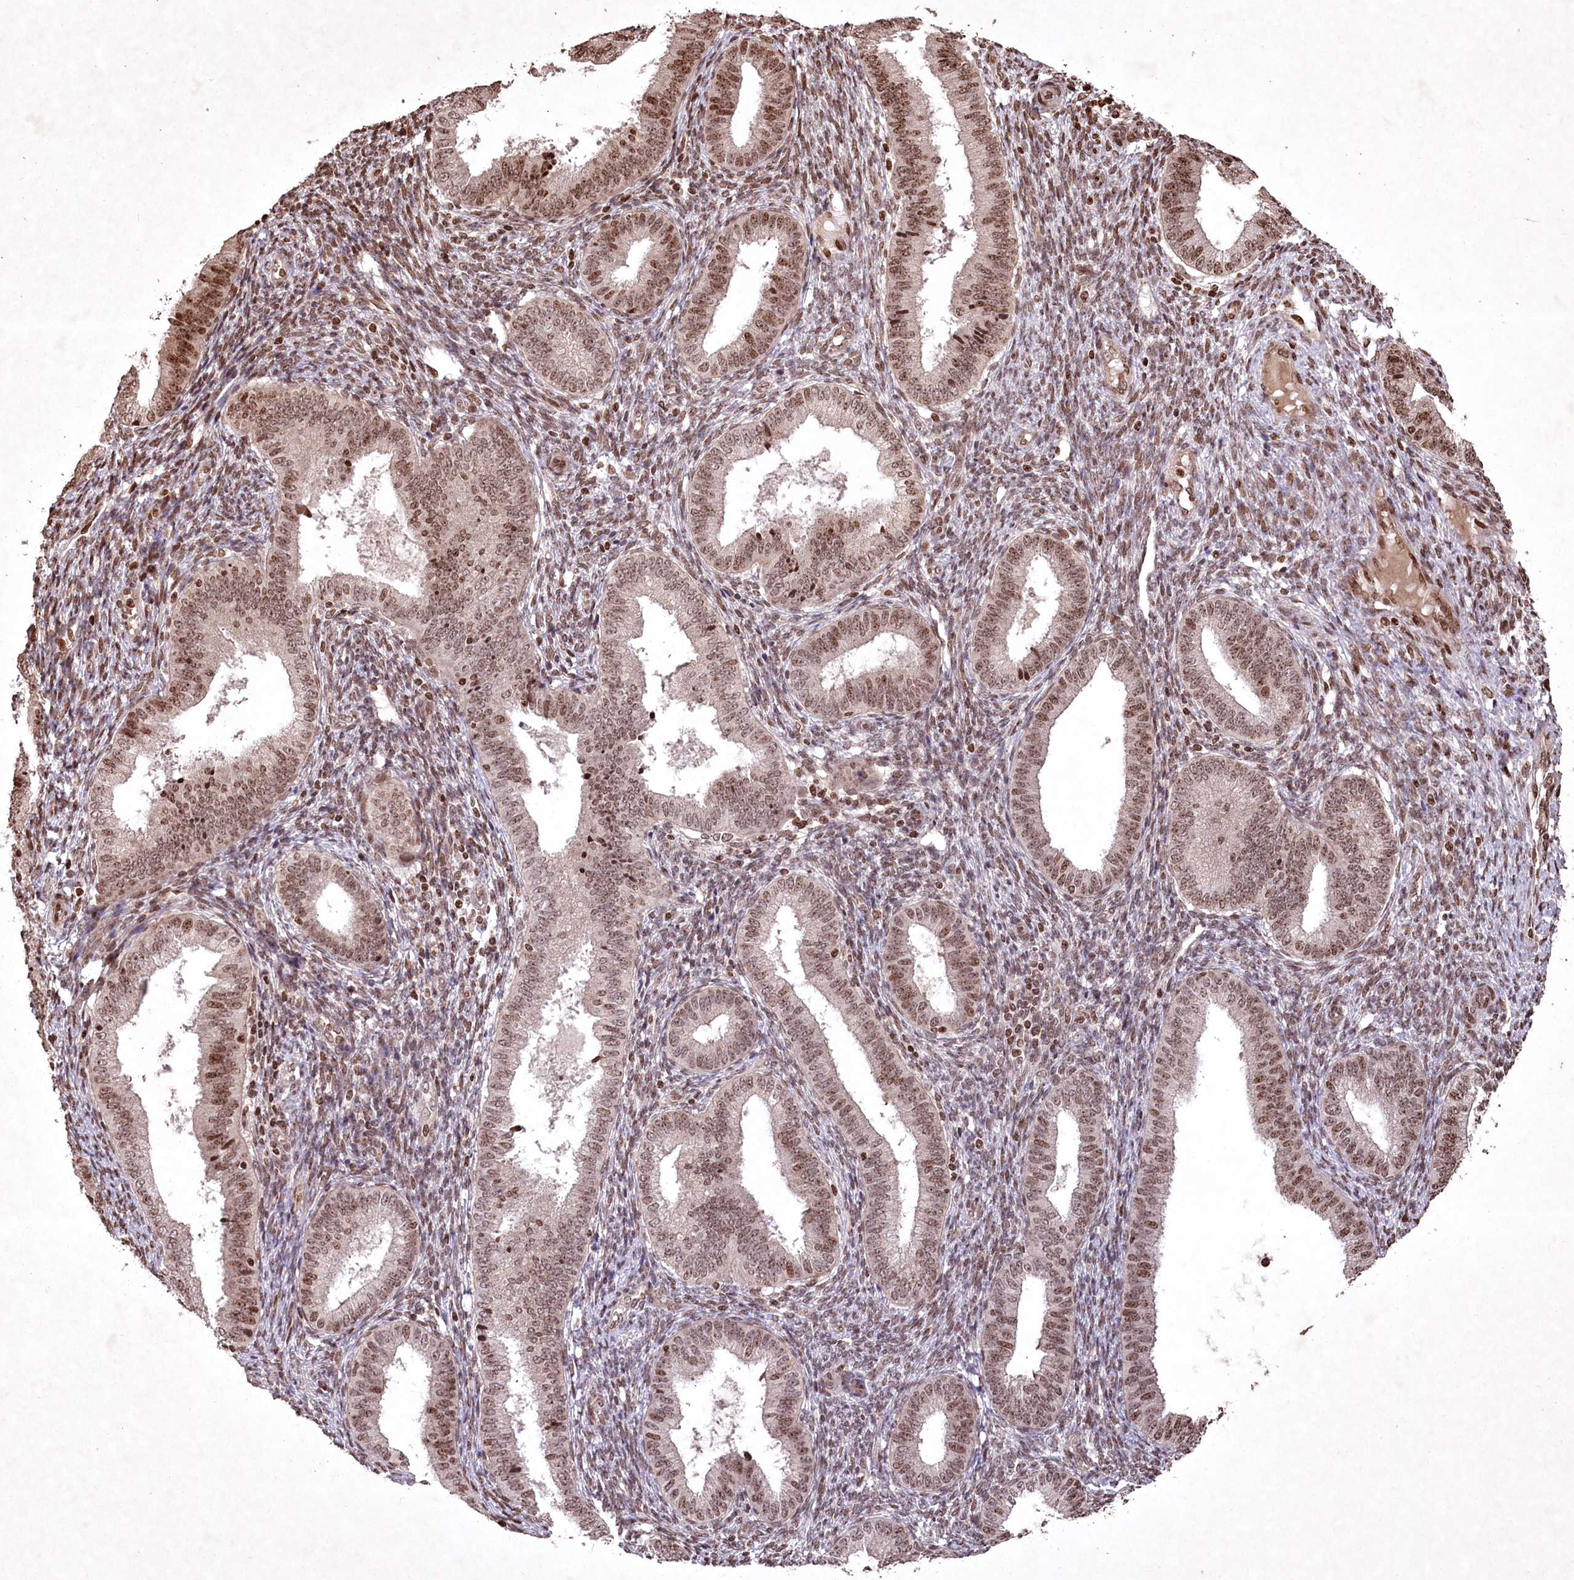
{"staining": {"intensity": "moderate", "quantity": ">75%", "location": "nuclear"}, "tissue": "endometrium", "cell_type": "Cells in endometrial stroma", "image_type": "normal", "snomed": [{"axis": "morphology", "description": "Normal tissue, NOS"}, {"axis": "topography", "description": "Endometrium"}], "caption": "Endometrium stained for a protein demonstrates moderate nuclear positivity in cells in endometrial stroma. Nuclei are stained in blue.", "gene": "CCSER2", "patient": {"sex": "female", "age": 39}}